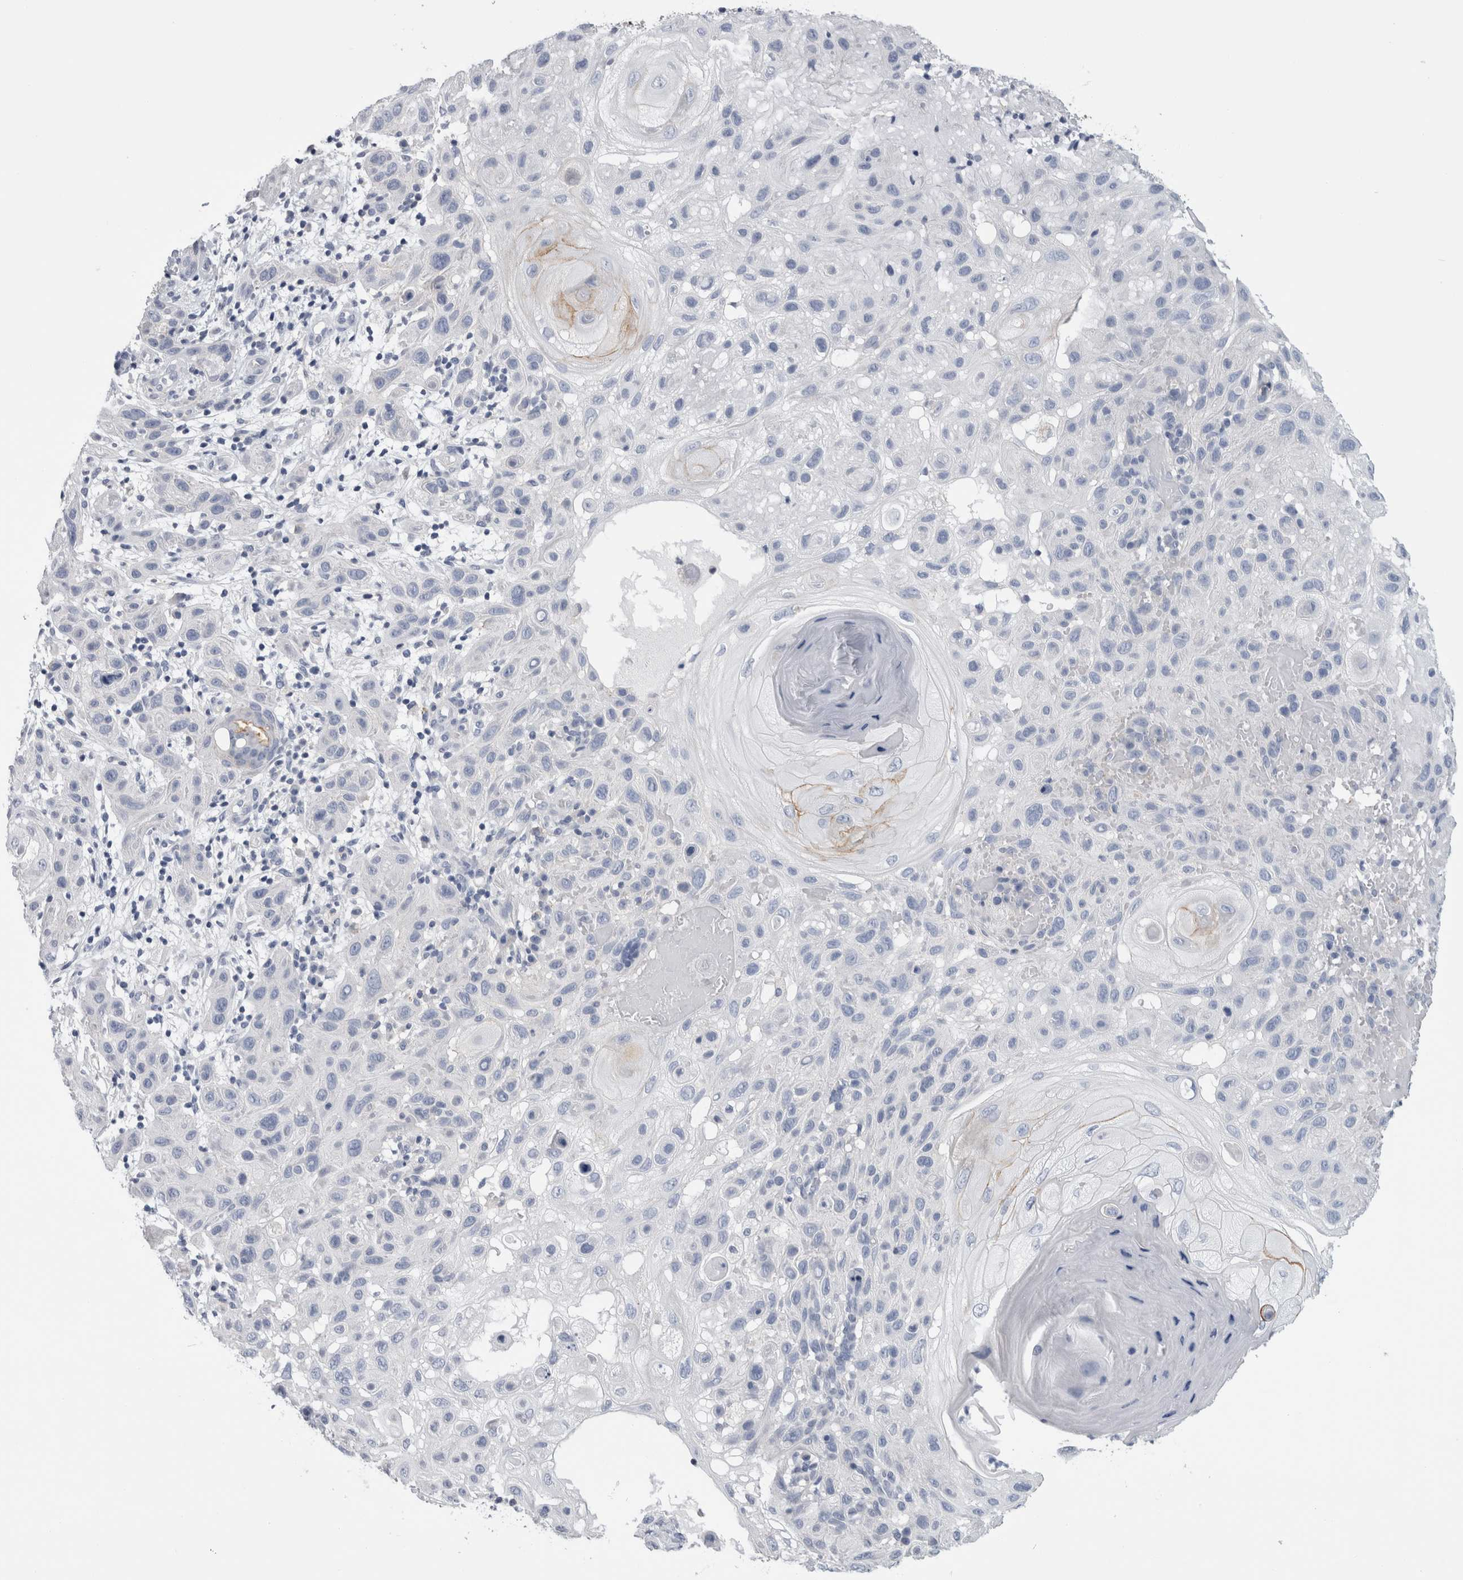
{"staining": {"intensity": "negative", "quantity": "none", "location": "none"}, "tissue": "skin cancer", "cell_type": "Tumor cells", "image_type": "cancer", "snomed": [{"axis": "morphology", "description": "Normal tissue, NOS"}, {"axis": "morphology", "description": "Squamous cell carcinoma, NOS"}, {"axis": "topography", "description": "Skin"}], "caption": "The photomicrograph displays no significant positivity in tumor cells of squamous cell carcinoma (skin). (Stains: DAB IHC with hematoxylin counter stain, Microscopy: brightfield microscopy at high magnification).", "gene": "ANKFY1", "patient": {"sex": "female", "age": 96}}